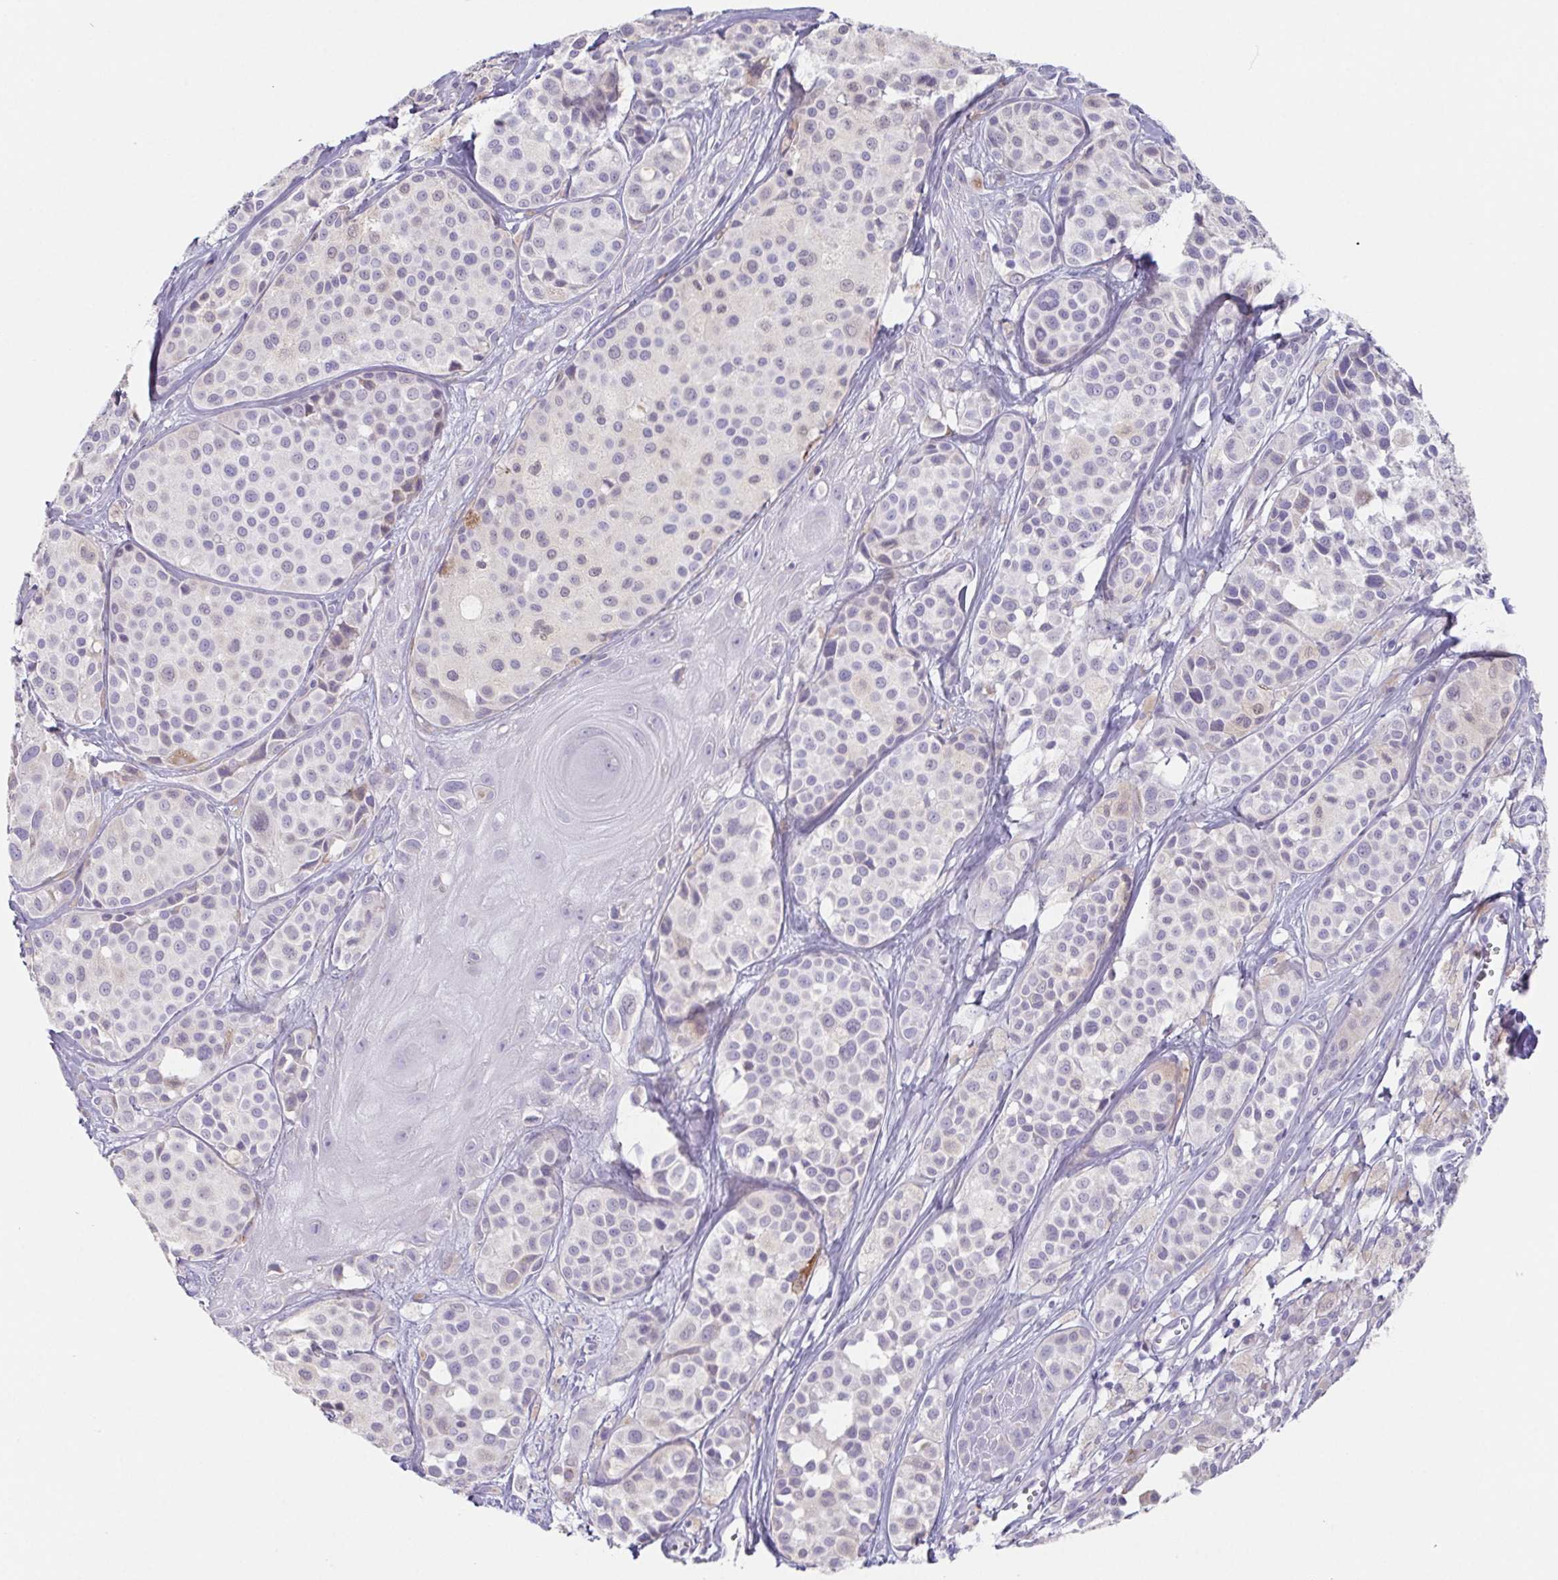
{"staining": {"intensity": "negative", "quantity": "none", "location": "none"}, "tissue": "melanoma", "cell_type": "Tumor cells", "image_type": "cancer", "snomed": [{"axis": "morphology", "description": "Malignant melanoma, NOS"}, {"axis": "topography", "description": "Skin"}], "caption": "Immunohistochemistry (IHC) micrograph of malignant melanoma stained for a protein (brown), which shows no positivity in tumor cells.", "gene": "HDGFL1", "patient": {"sex": "male", "age": 77}}